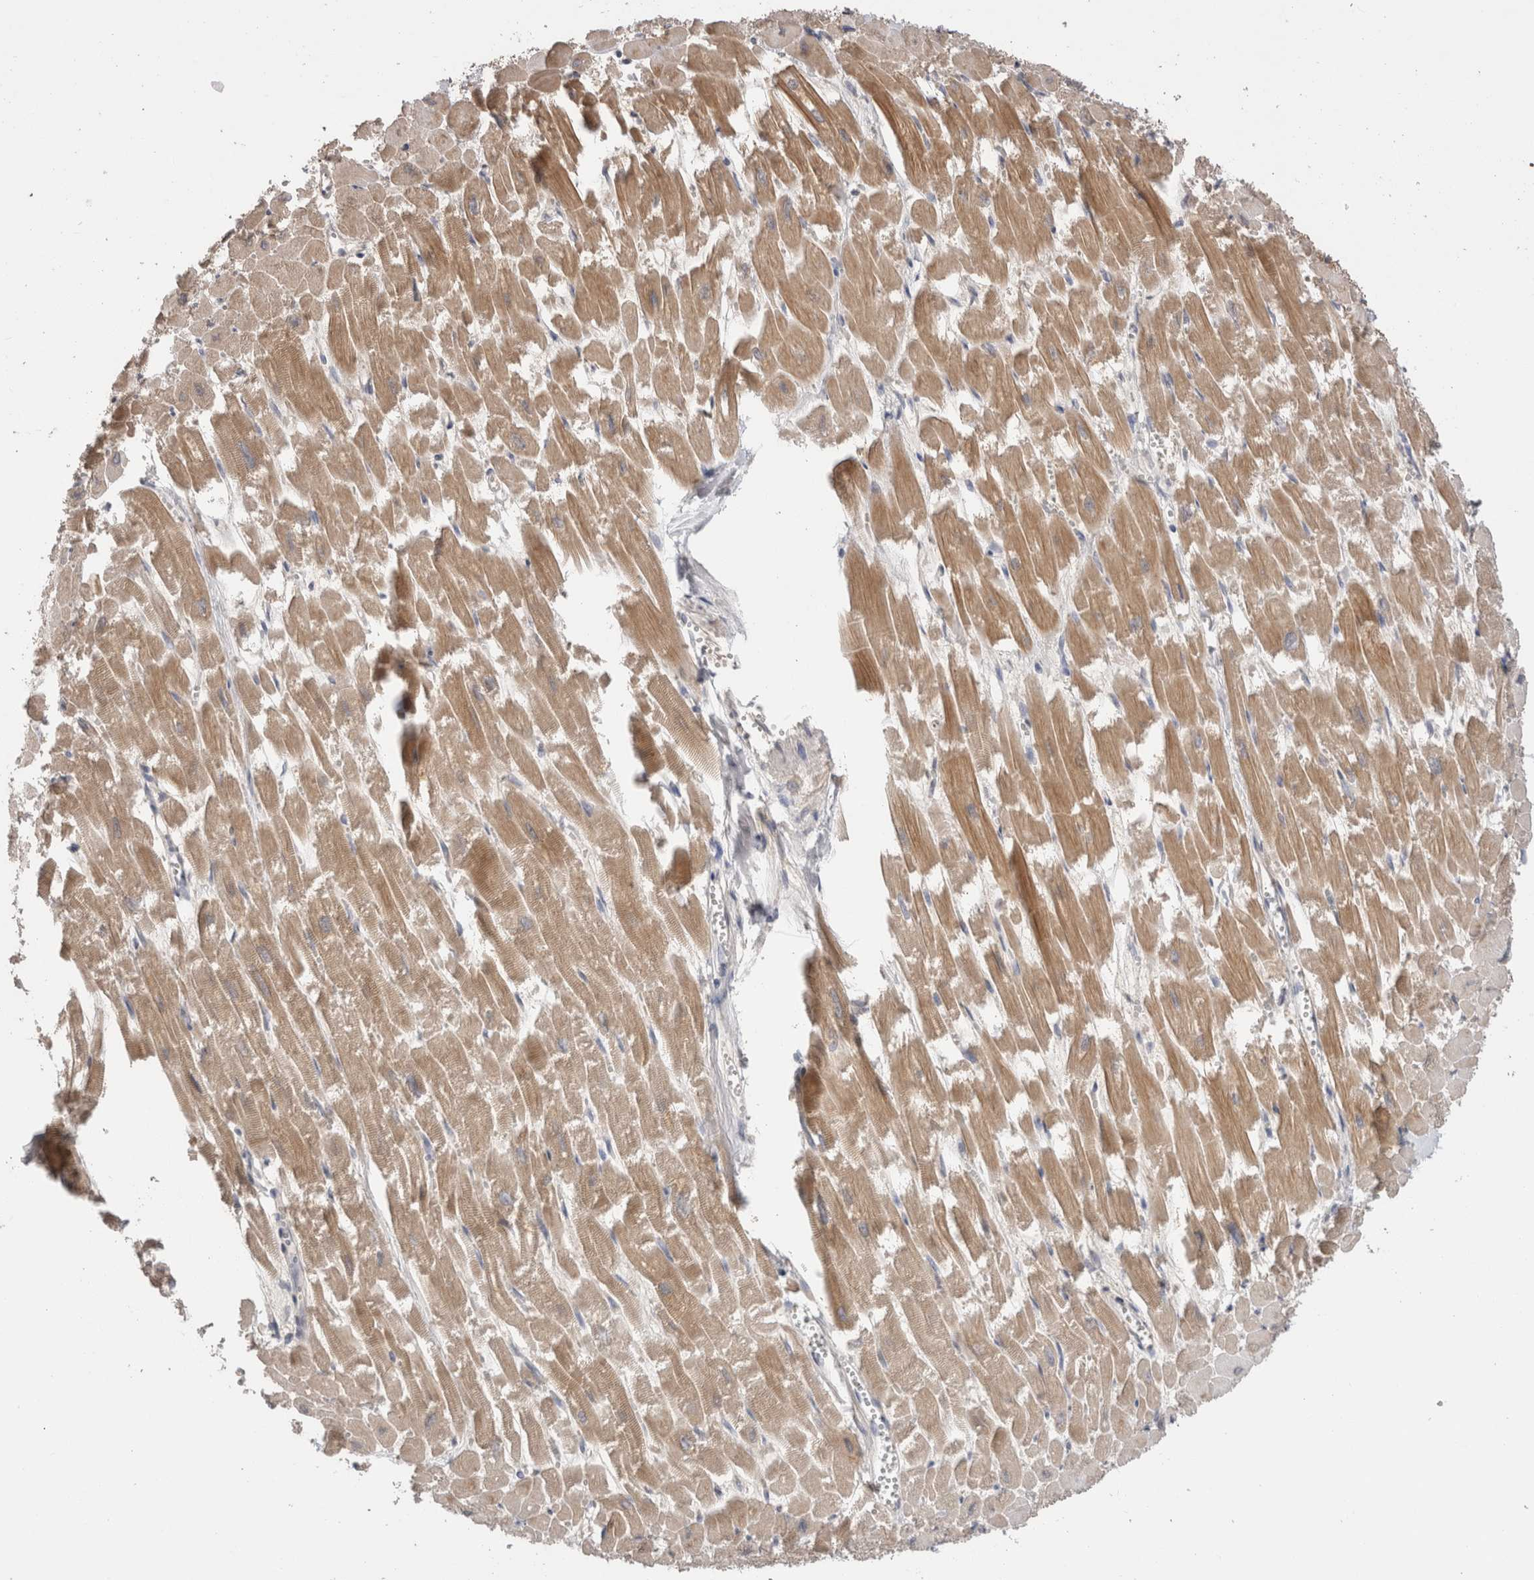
{"staining": {"intensity": "moderate", "quantity": "25%-75%", "location": "cytoplasmic/membranous"}, "tissue": "heart muscle", "cell_type": "Cardiomyocytes", "image_type": "normal", "snomed": [{"axis": "morphology", "description": "Normal tissue, NOS"}, {"axis": "topography", "description": "Heart"}], "caption": "Moderate cytoplasmic/membranous protein positivity is identified in approximately 25%-75% of cardiomyocytes in heart muscle. The staining is performed using DAB (3,3'-diaminobenzidine) brown chromogen to label protein expression. The nuclei are counter-stained blue using hematoxylin.", "gene": "CRYBG1", "patient": {"sex": "male", "age": 54}}